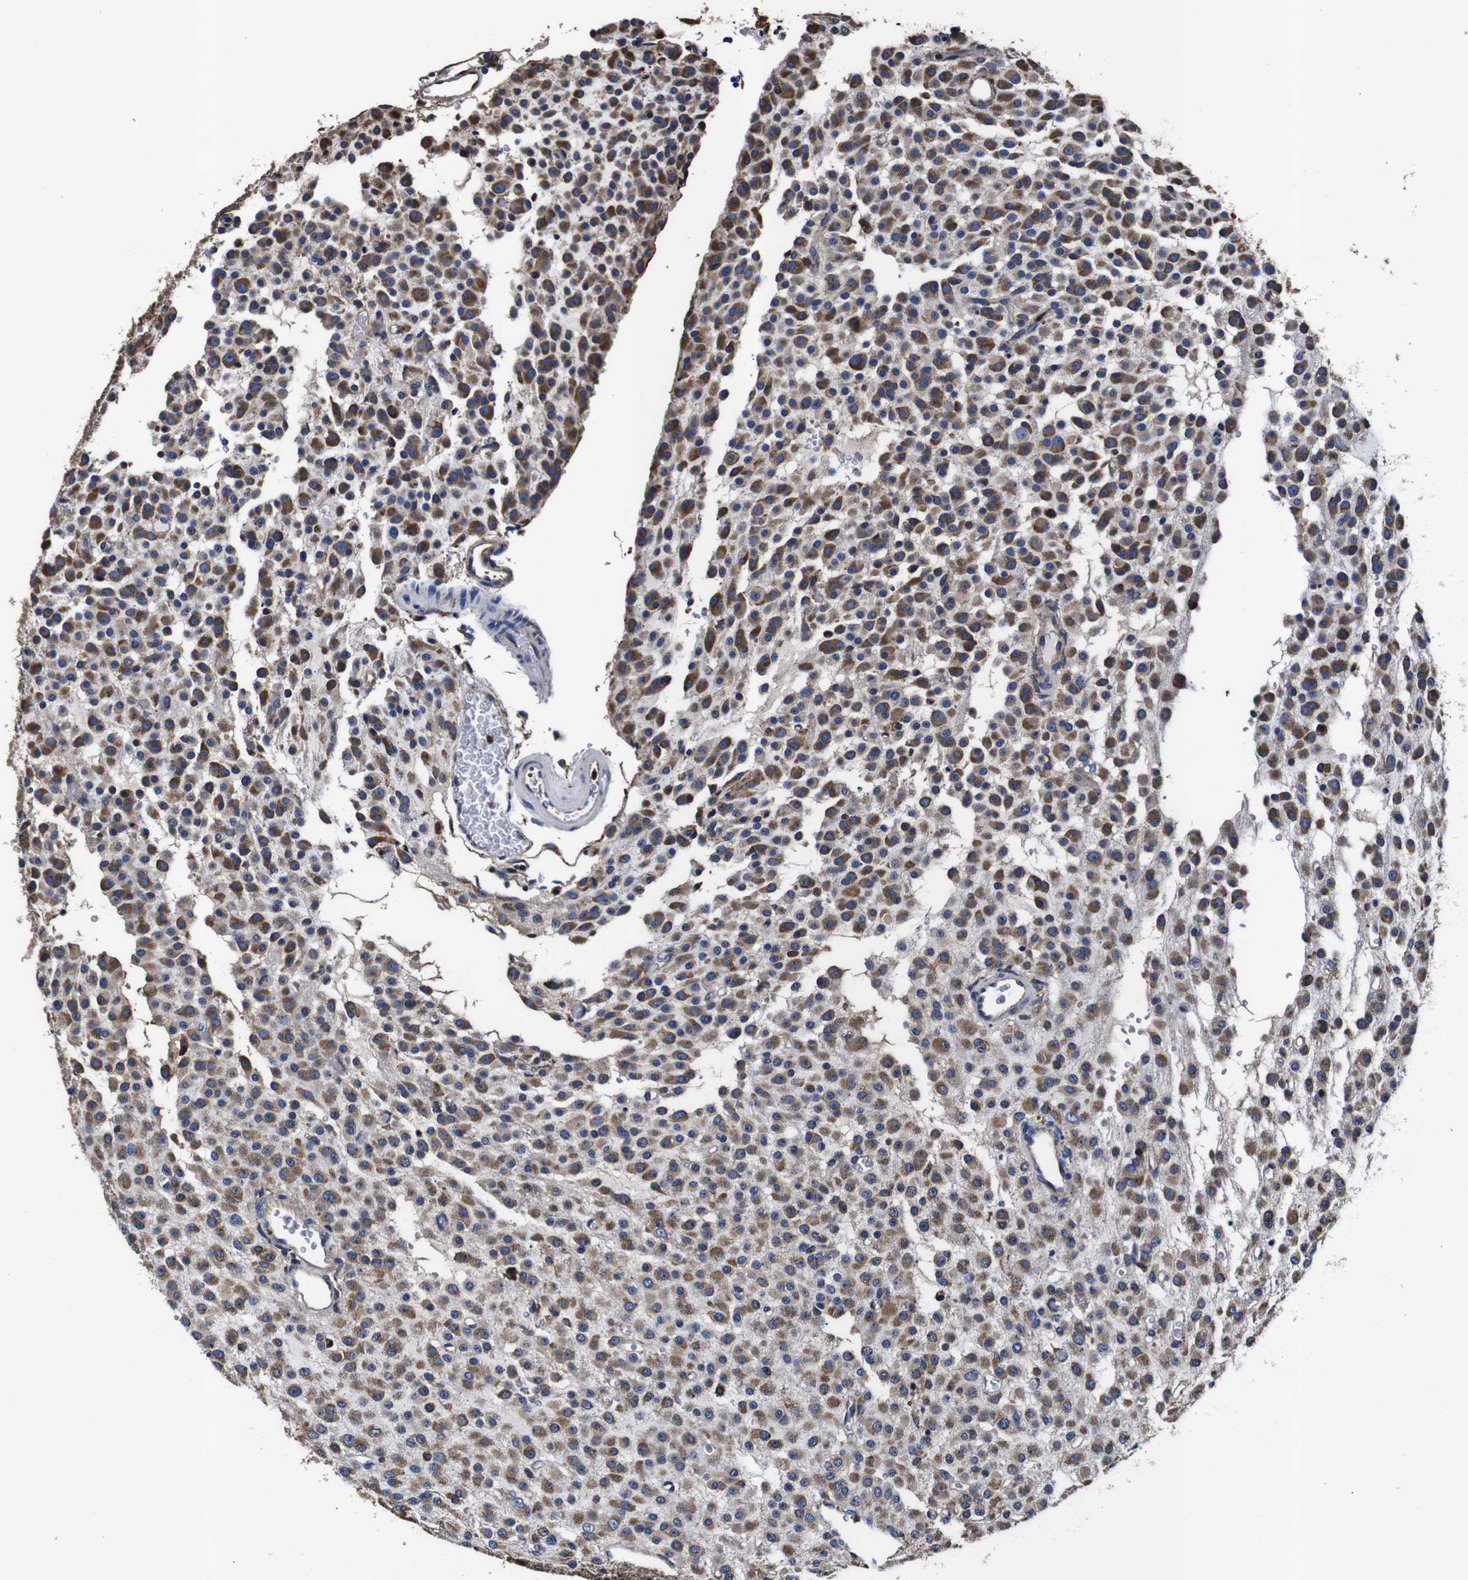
{"staining": {"intensity": "moderate", "quantity": ">75%", "location": "cytoplasmic/membranous"}, "tissue": "glioma", "cell_type": "Tumor cells", "image_type": "cancer", "snomed": [{"axis": "morphology", "description": "Glioma, malignant, Low grade"}, {"axis": "topography", "description": "Brain"}], "caption": "Immunohistochemistry photomicrograph of human low-grade glioma (malignant) stained for a protein (brown), which reveals medium levels of moderate cytoplasmic/membranous staining in approximately >75% of tumor cells.", "gene": "PPIB", "patient": {"sex": "male", "age": 38}}